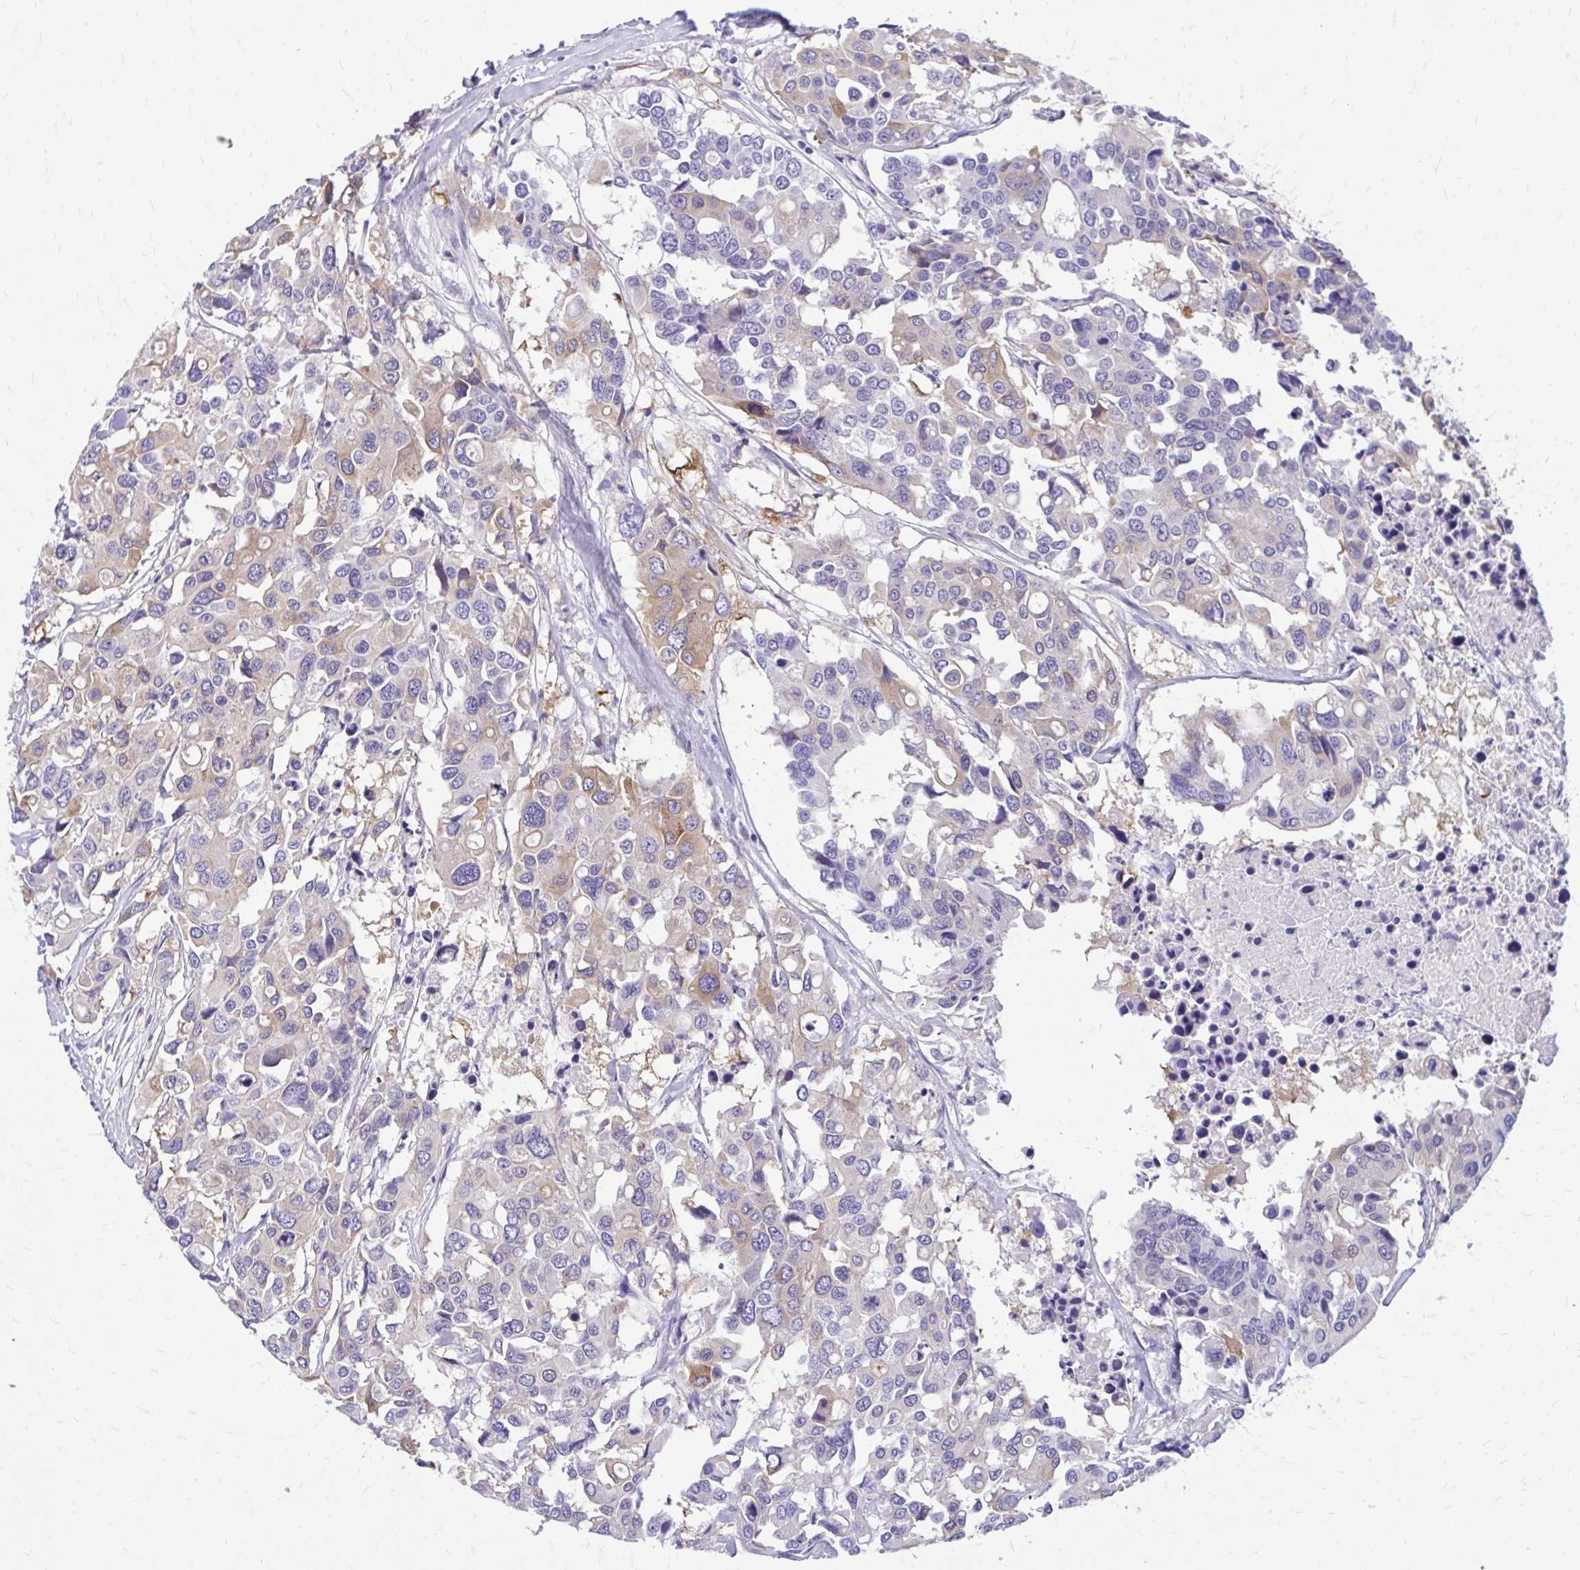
{"staining": {"intensity": "moderate", "quantity": "<25%", "location": "cytoplasmic/membranous"}, "tissue": "colorectal cancer", "cell_type": "Tumor cells", "image_type": "cancer", "snomed": [{"axis": "morphology", "description": "Adenocarcinoma, NOS"}, {"axis": "topography", "description": "Colon"}], "caption": "This is an image of immunohistochemistry (IHC) staining of colorectal adenocarcinoma, which shows moderate expression in the cytoplasmic/membranous of tumor cells.", "gene": "EPB41L1", "patient": {"sex": "male", "age": 77}}